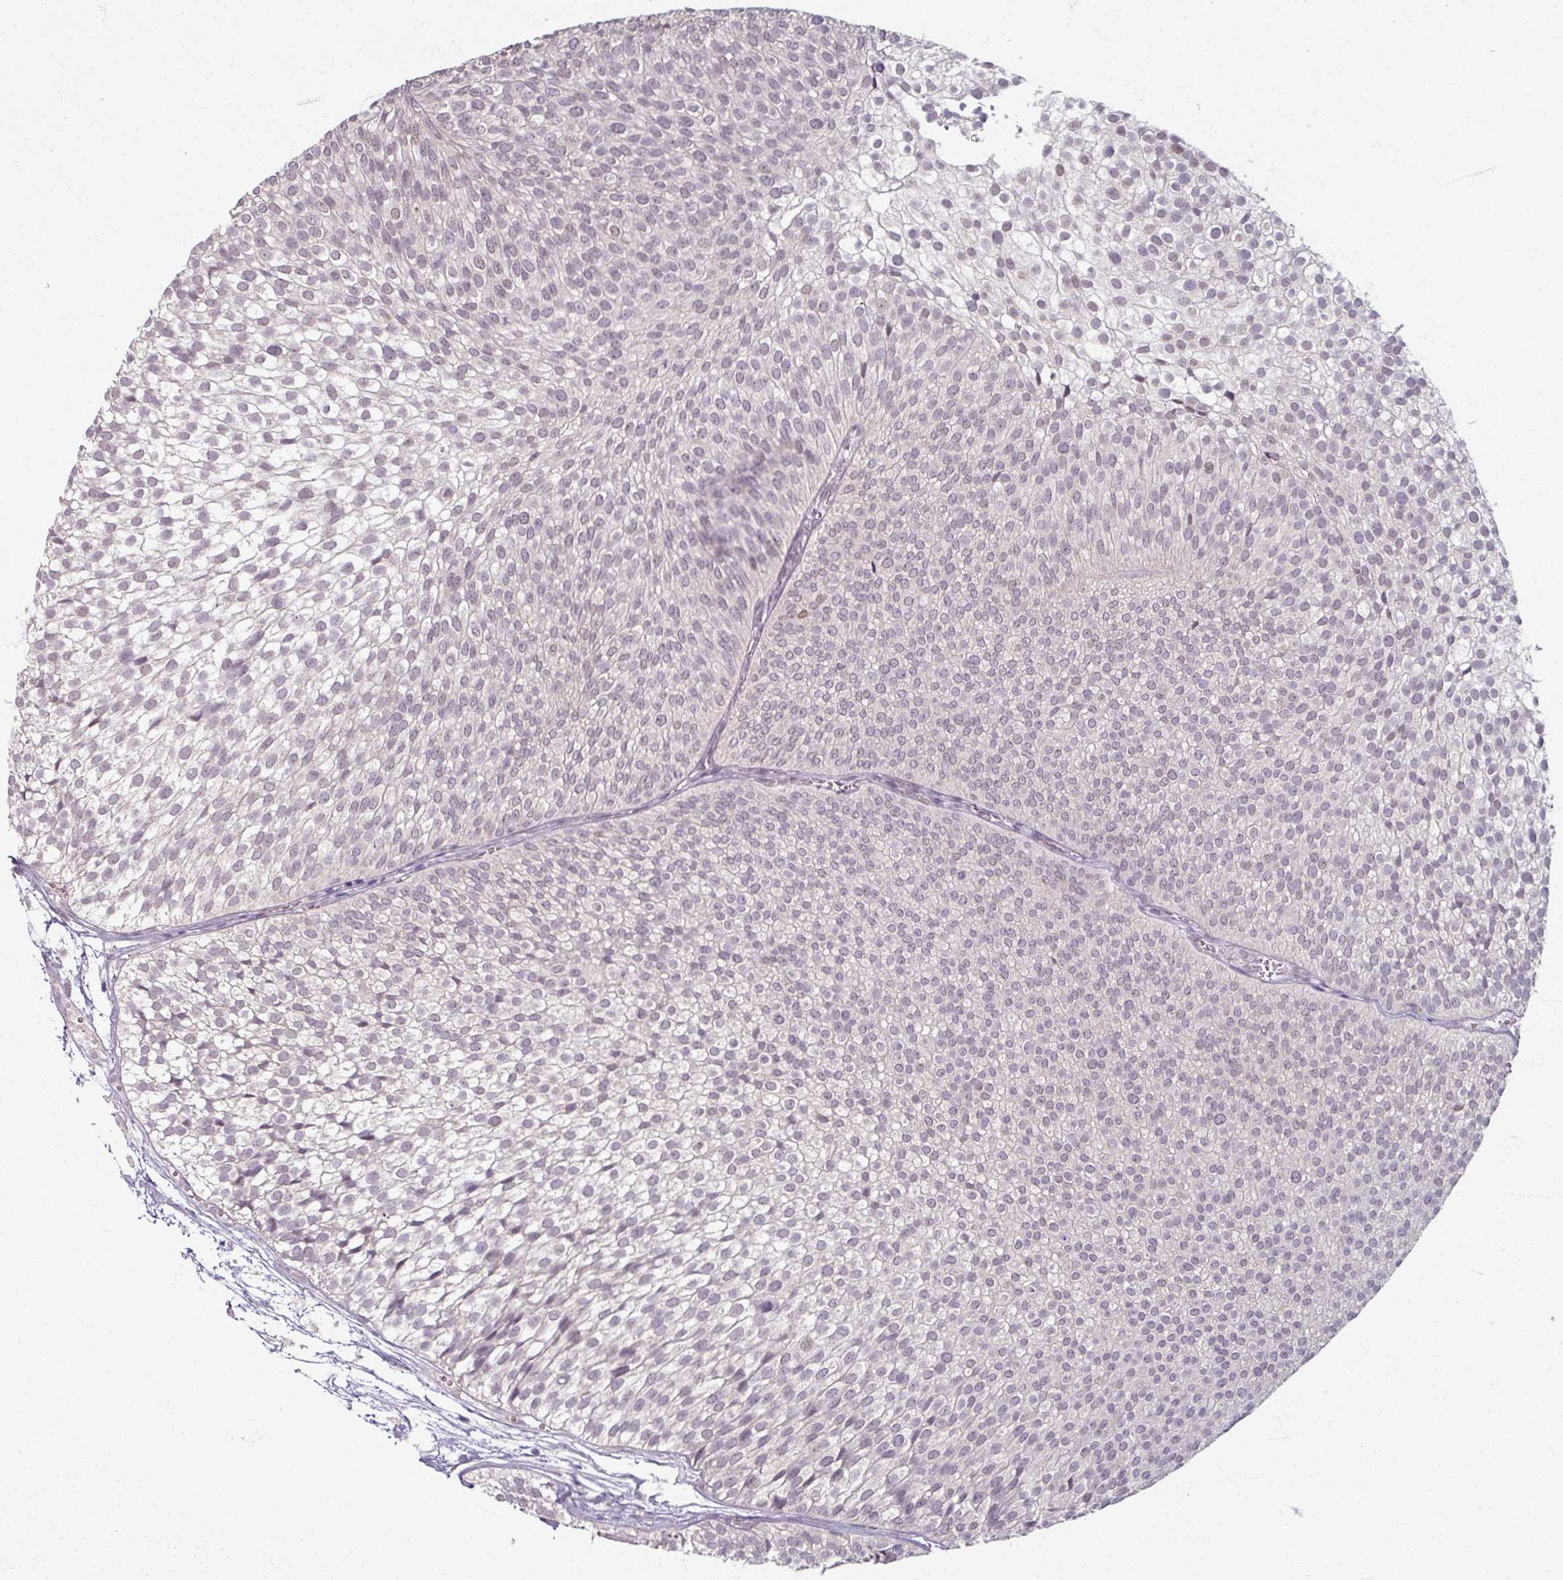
{"staining": {"intensity": "weak", "quantity": "<25%", "location": "nuclear"}, "tissue": "urothelial cancer", "cell_type": "Tumor cells", "image_type": "cancer", "snomed": [{"axis": "morphology", "description": "Urothelial carcinoma, Low grade"}, {"axis": "topography", "description": "Urinary bladder"}], "caption": "Tumor cells show no significant protein positivity in urothelial cancer.", "gene": "SOX11", "patient": {"sex": "male", "age": 91}}